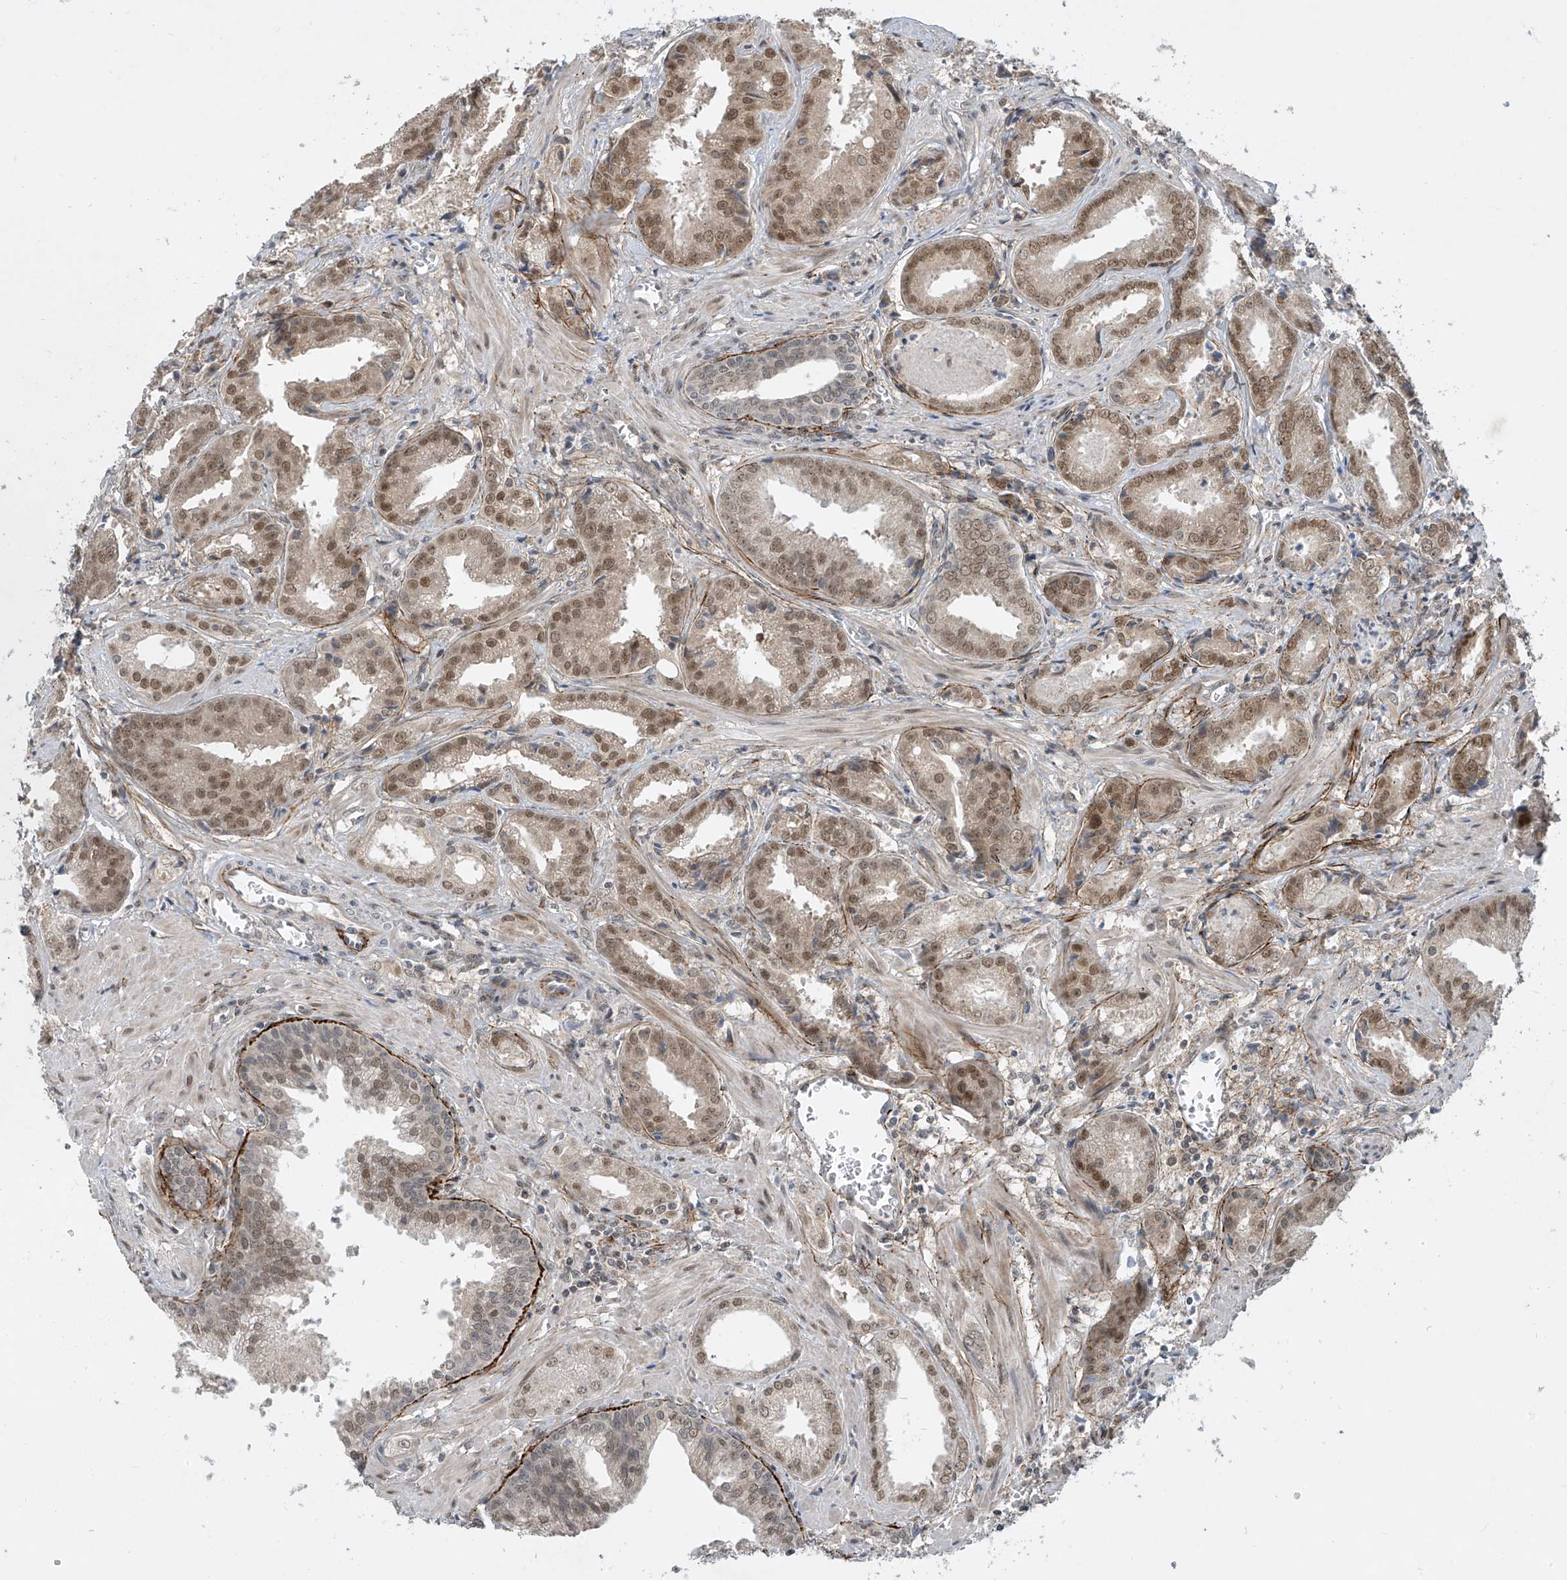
{"staining": {"intensity": "moderate", "quantity": ">75%", "location": "nuclear"}, "tissue": "prostate cancer", "cell_type": "Tumor cells", "image_type": "cancer", "snomed": [{"axis": "morphology", "description": "Adenocarcinoma, Low grade"}, {"axis": "topography", "description": "Prostate"}], "caption": "IHC photomicrograph of human prostate cancer stained for a protein (brown), which shows medium levels of moderate nuclear positivity in approximately >75% of tumor cells.", "gene": "LAGE3", "patient": {"sex": "male", "age": 67}}